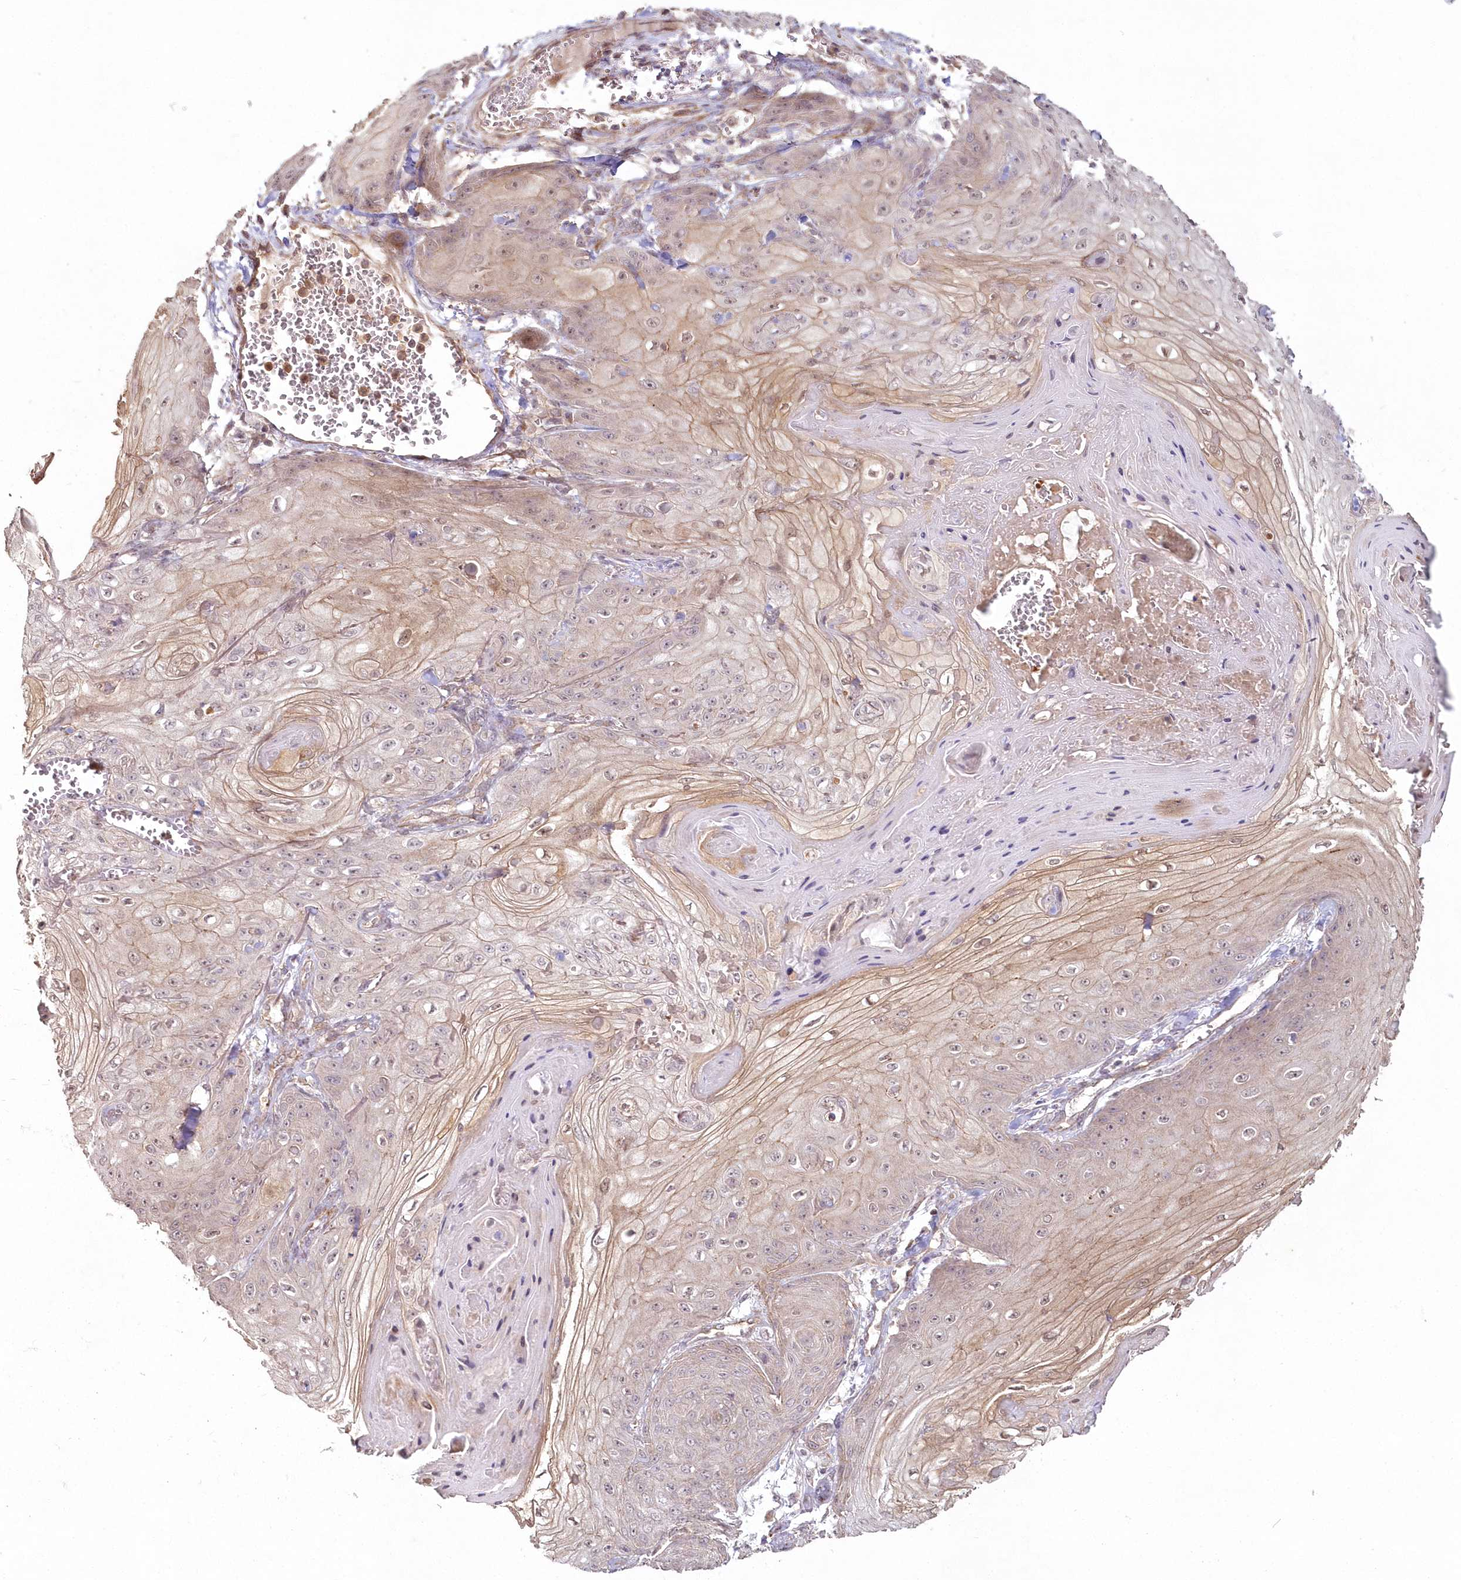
{"staining": {"intensity": "weak", "quantity": "25%-75%", "location": "cytoplasmic/membranous,nuclear"}, "tissue": "skin cancer", "cell_type": "Tumor cells", "image_type": "cancer", "snomed": [{"axis": "morphology", "description": "Squamous cell carcinoma, NOS"}, {"axis": "topography", "description": "Skin"}], "caption": "Skin cancer (squamous cell carcinoma) stained for a protein (brown) reveals weak cytoplasmic/membranous and nuclear positive positivity in approximately 25%-75% of tumor cells.", "gene": "HYCC2", "patient": {"sex": "male", "age": 74}}